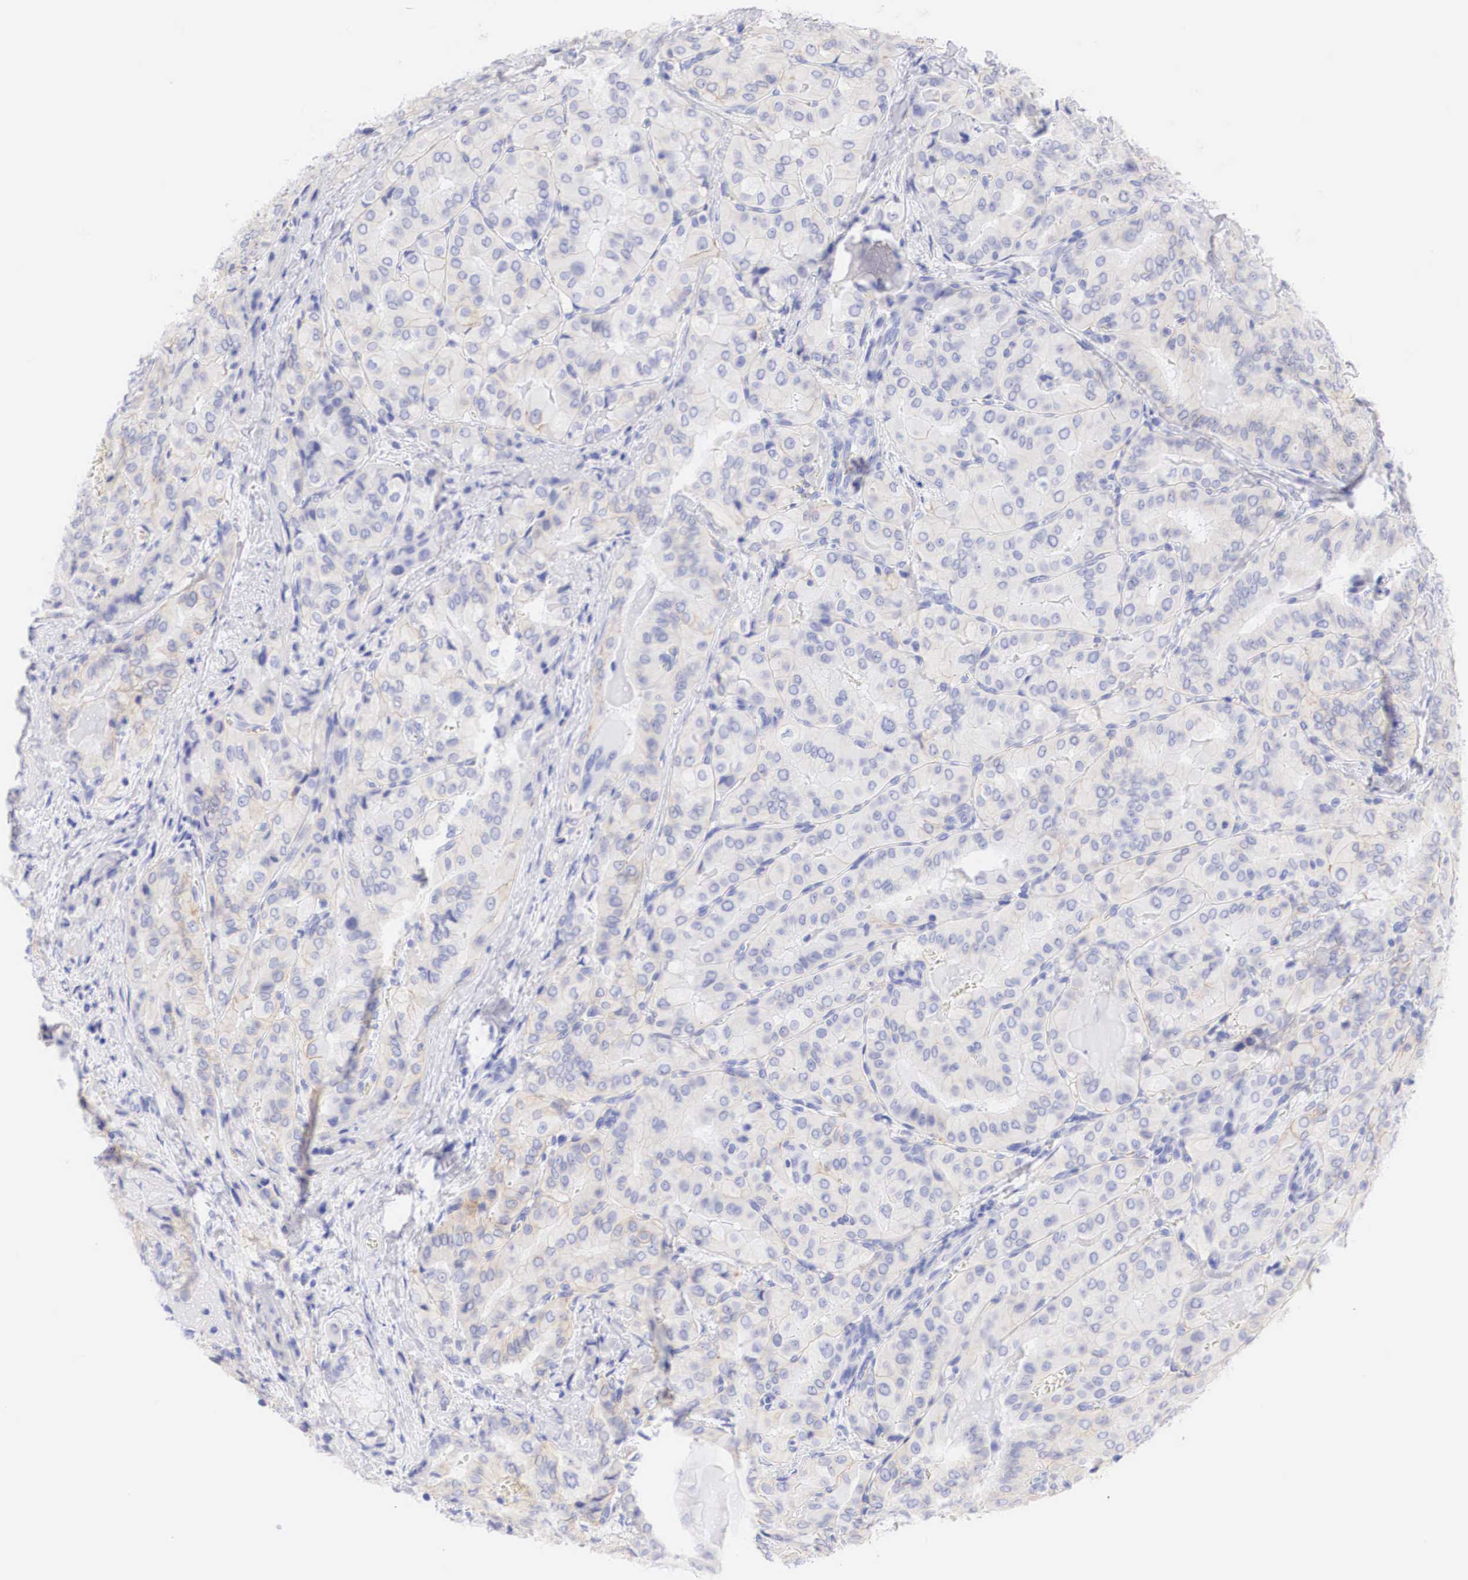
{"staining": {"intensity": "weak", "quantity": ">75%", "location": "cytoplasmic/membranous"}, "tissue": "thyroid cancer", "cell_type": "Tumor cells", "image_type": "cancer", "snomed": [{"axis": "morphology", "description": "Papillary adenocarcinoma, NOS"}, {"axis": "topography", "description": "Thyroid gland"}], "caption": "Tumor cells demonstrate low levels of weak cytoplasmic/membranous positivity in about >75% of cells in thyroid cancer (papillary adenocarcinoma). Using DAB (brown) and hematoxylin (blue) stains, captured at high magnification using brightfield microscopy.", "gene": "ERBB2", "patient": {"sex": "female", "age": 71}}